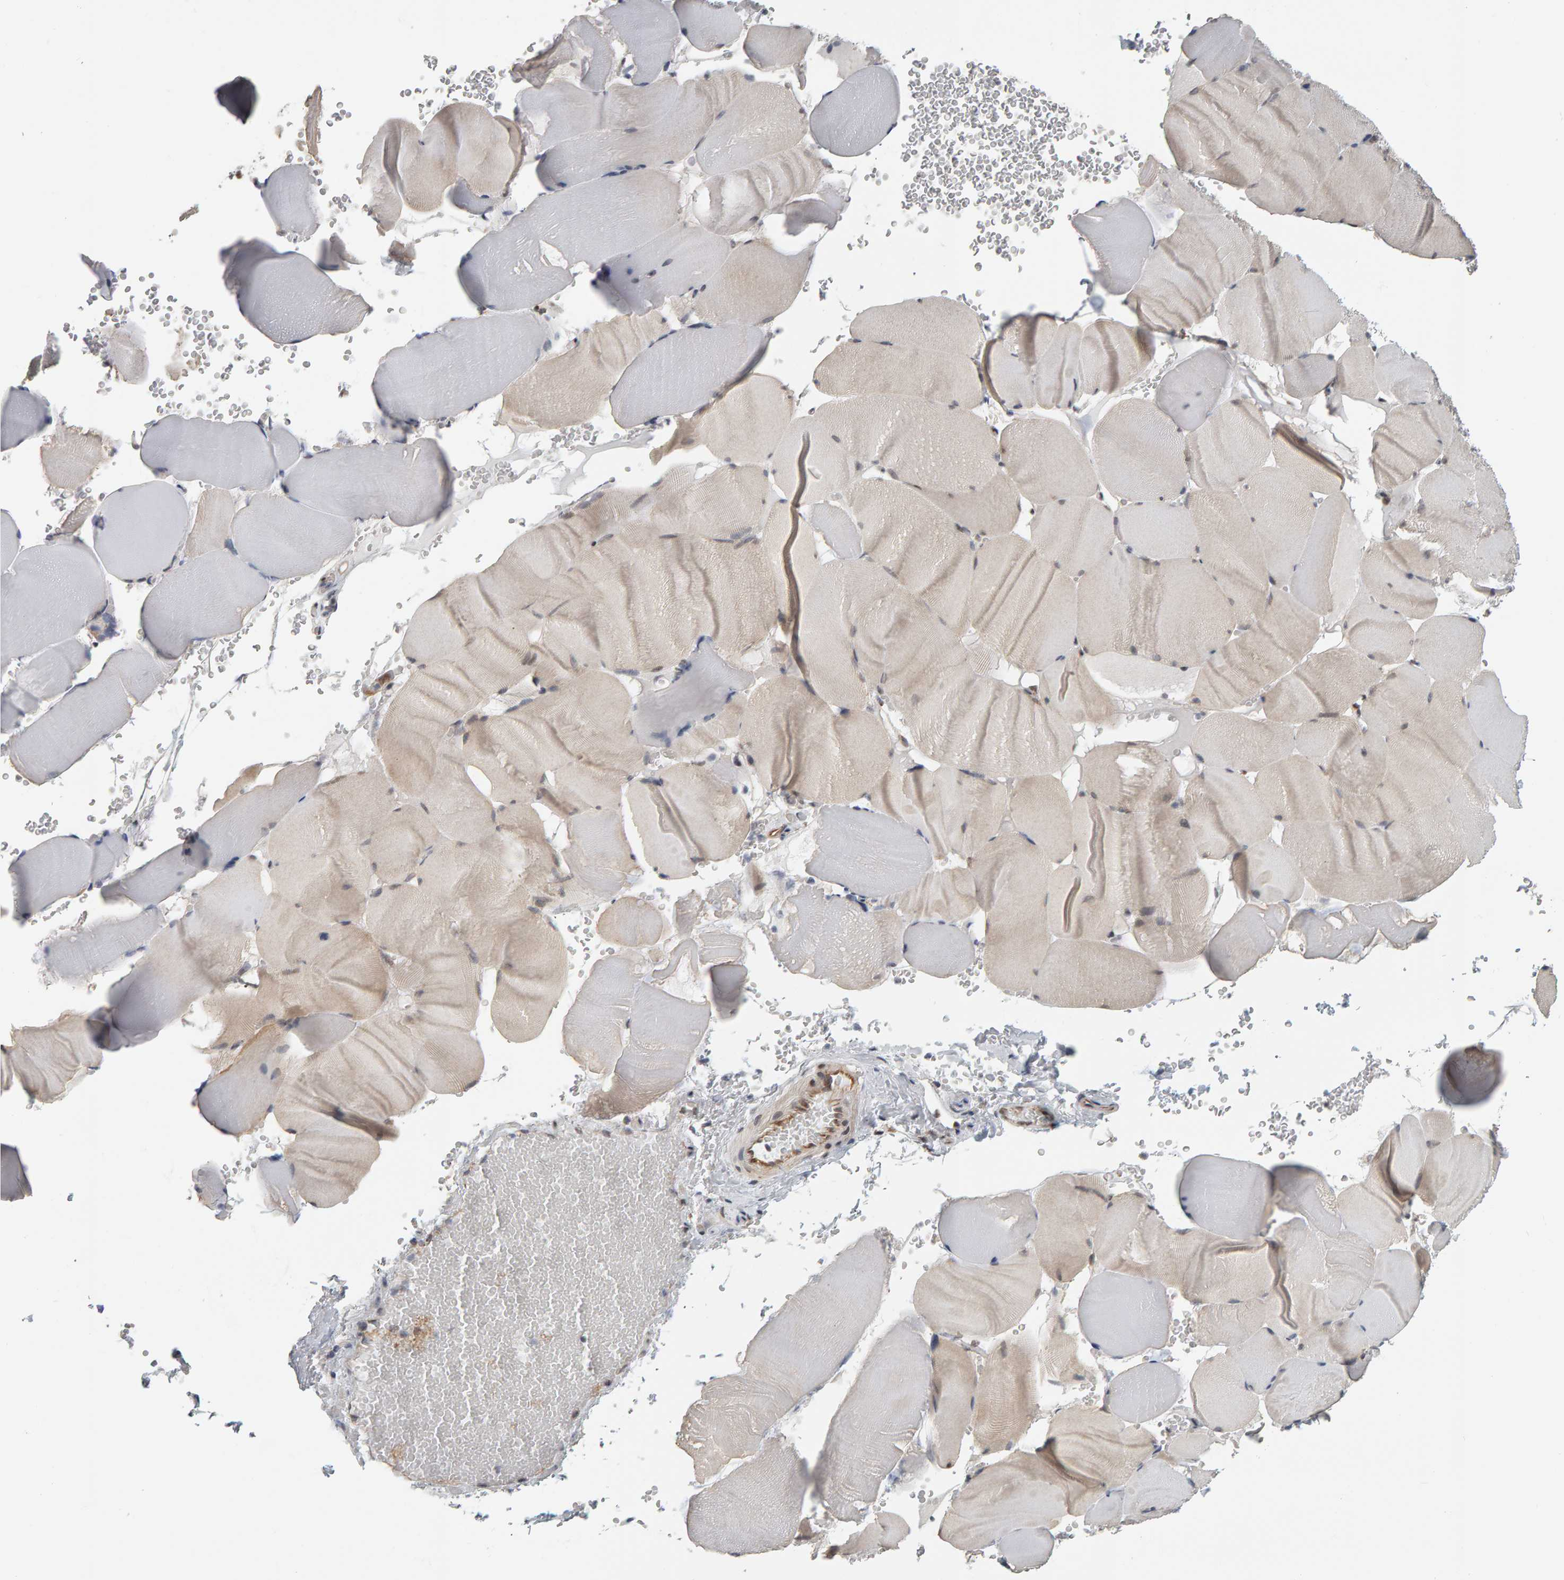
{"staining": {"intensity": "negative", "quantity": "none", "location": "none"}, "tissue": "skeletal muscle", "cell_type": "Myocytes", "image_type": "normal", "snomed": [{"axis": "morphology", "description": "Normal tissue, NOS"}, {"axis": "topography", "description": "Skeletal muscle"}], "caption": "Immunohistochemical staining of benign human skeletal muscle exhibits no significant expression in myocytes.", "gene": "ATF7IP", "patient": {"sex": "male", "age": 62}}